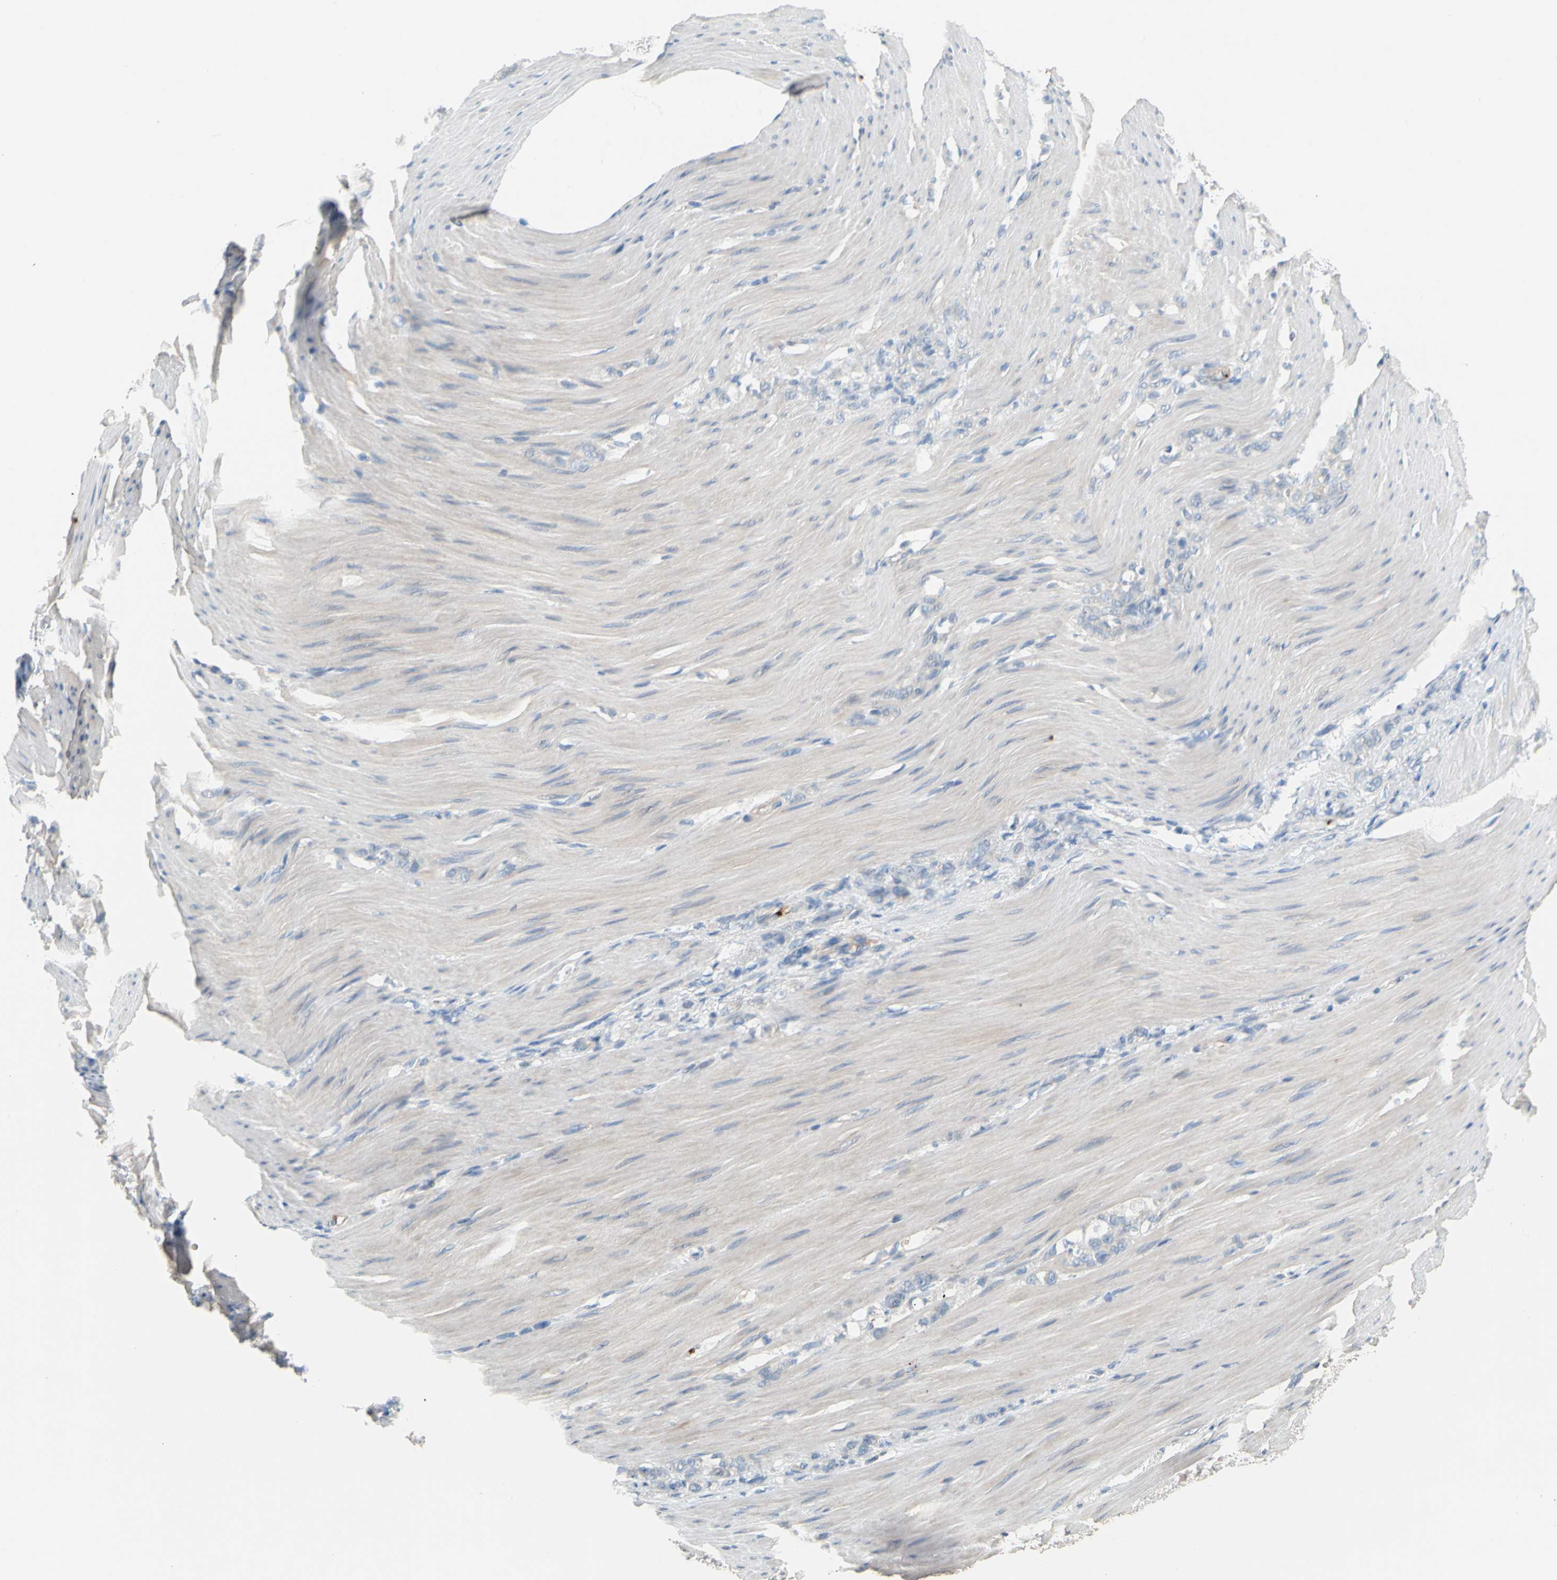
{"staining": {"intensity": "negative", "quantity": "none", "location": "none"}, "tissue": "stomach cancer", "cell_type": "Tumor cells", "image_type": "cancer", "snomed": [{"axis": "morphology", "description": "Adenocarcinoma, NOS"}, {"axis": "topography", "description": "Stomach"}], "caption": "Protein analysis of stomach cancer (adenocarcinoma) displays no significant expression in tumor cells.", "gene": "PPBP", "patient": {"sex": "male", "age": 82}}